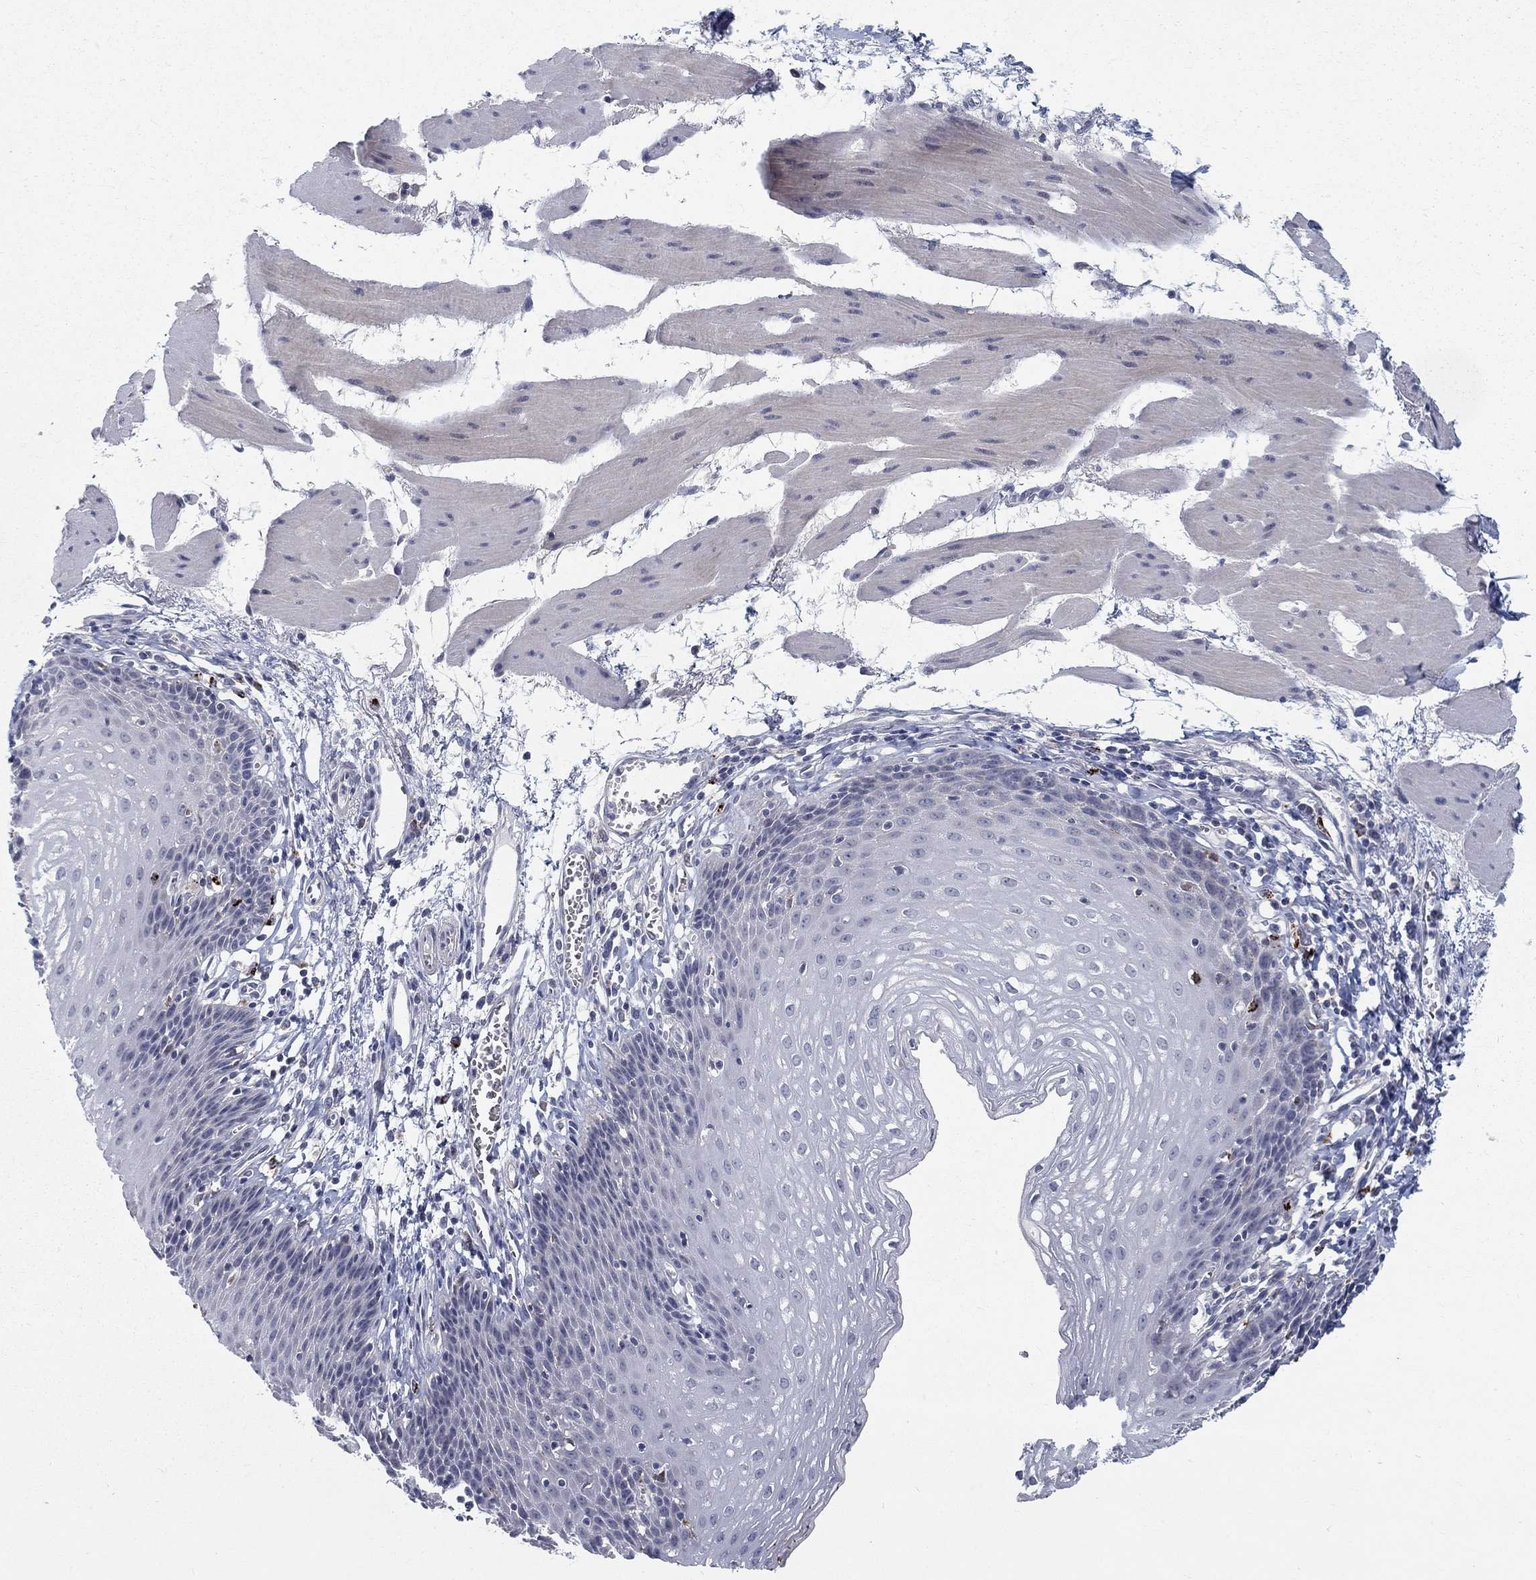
{"staining": {"intensity": "negative", "quantity": "none", "location": "none"}, "tissue": "esophagus", "cell_type": "Squamous epithelial cells", "image_type": "normal", "snomed": [{"axis": "morphology", "description": "Normal tissue, NOS"}, {"axis": "topography", "description": "Esophagus"}], "caption": "Immunohistochemistry histopathology image of normal esophagus stained for a protein (brown), which shows no staining in squamous epithelial cells.", "gene": "MTSS2", "patient": {"sex": "female", "age": 64}}